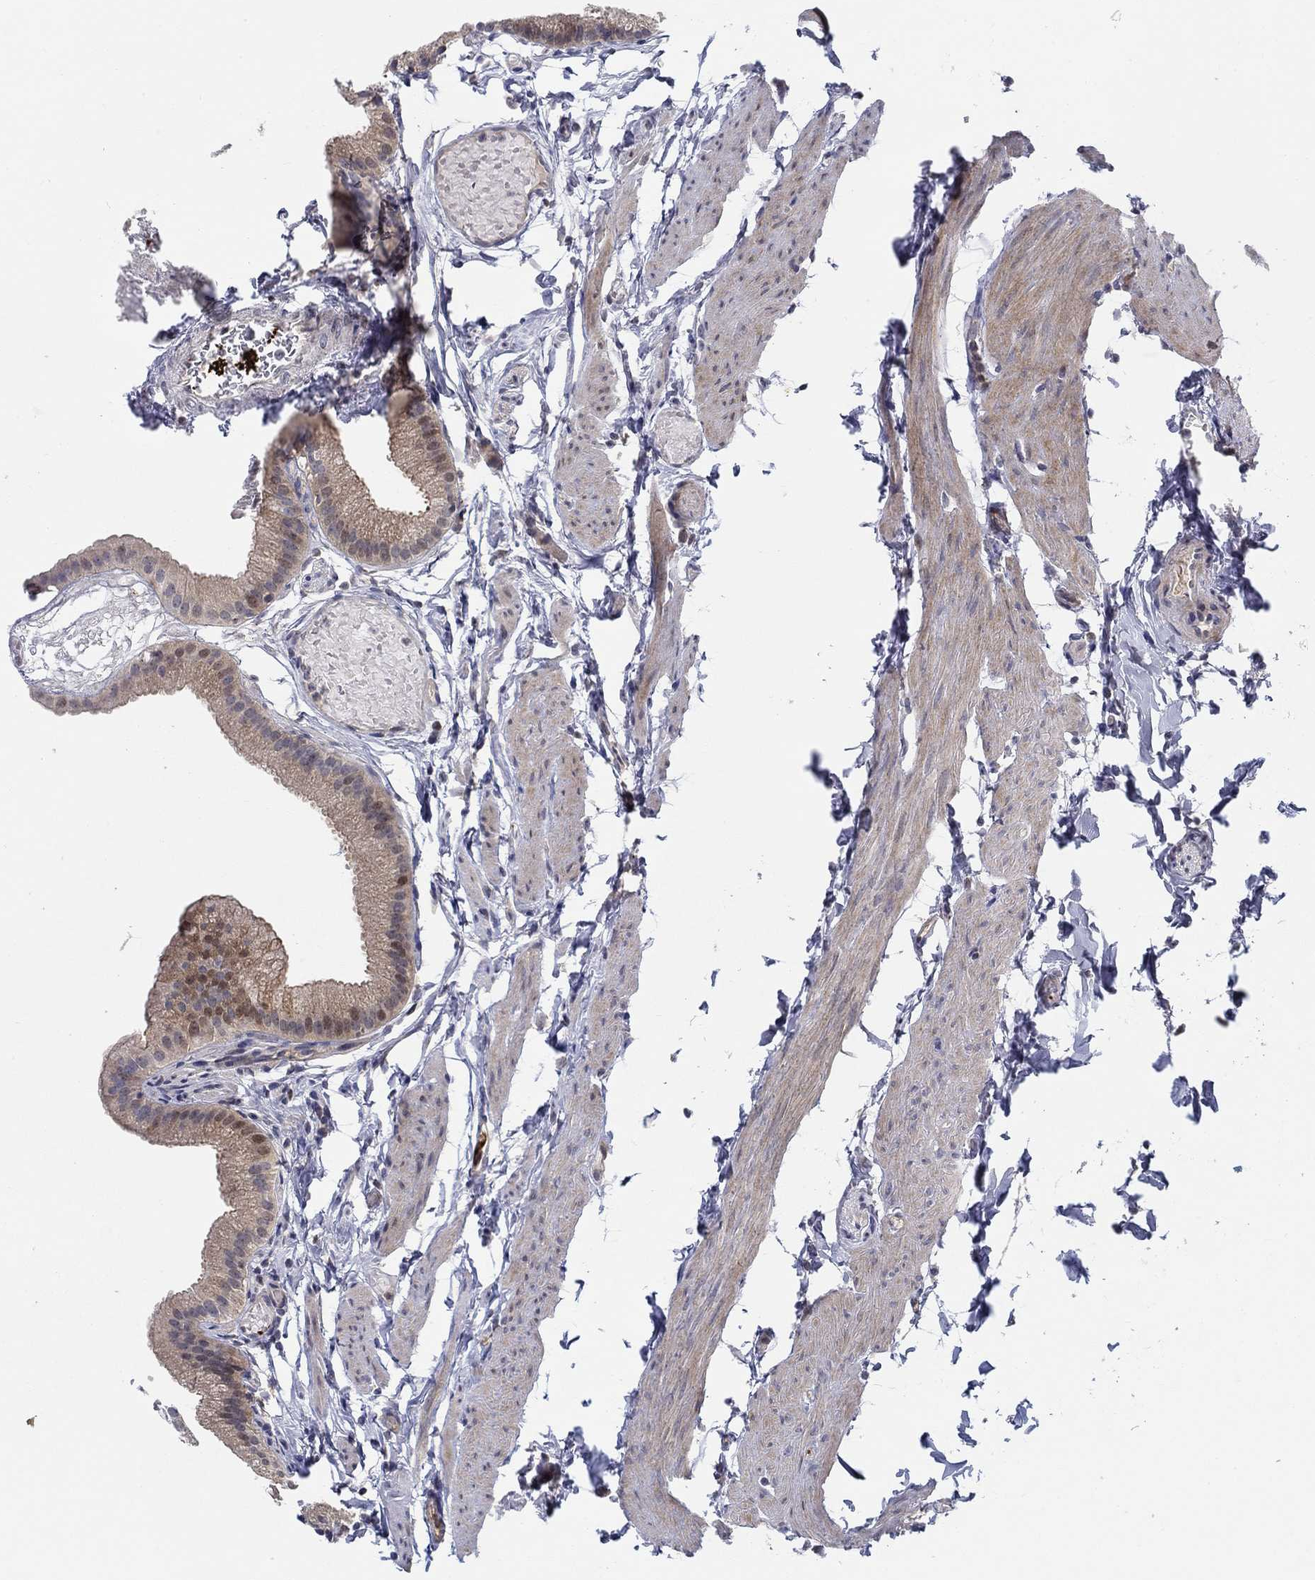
{"staining": {"intensity": "moderate", "quantity": "25%-75%", "location": "cytoplasmic/membranous"}, "tissue": "gallbladder", "cell_type": "Glandular cells", "image_type": "normal", "snomed": [{"axis": "morphology", "description": "Normal tissue, NOS"}, {"axis": "topography", "description": "Gallbladder"}], "caption": "Brown immunohistochemical staining in normal gallbladder displays moderate cytoplasmic/membranous staining in about 25%-75% of glandular cells.", "gene": "ALOX12", "patient": {"sex": "female", "age": 45}}